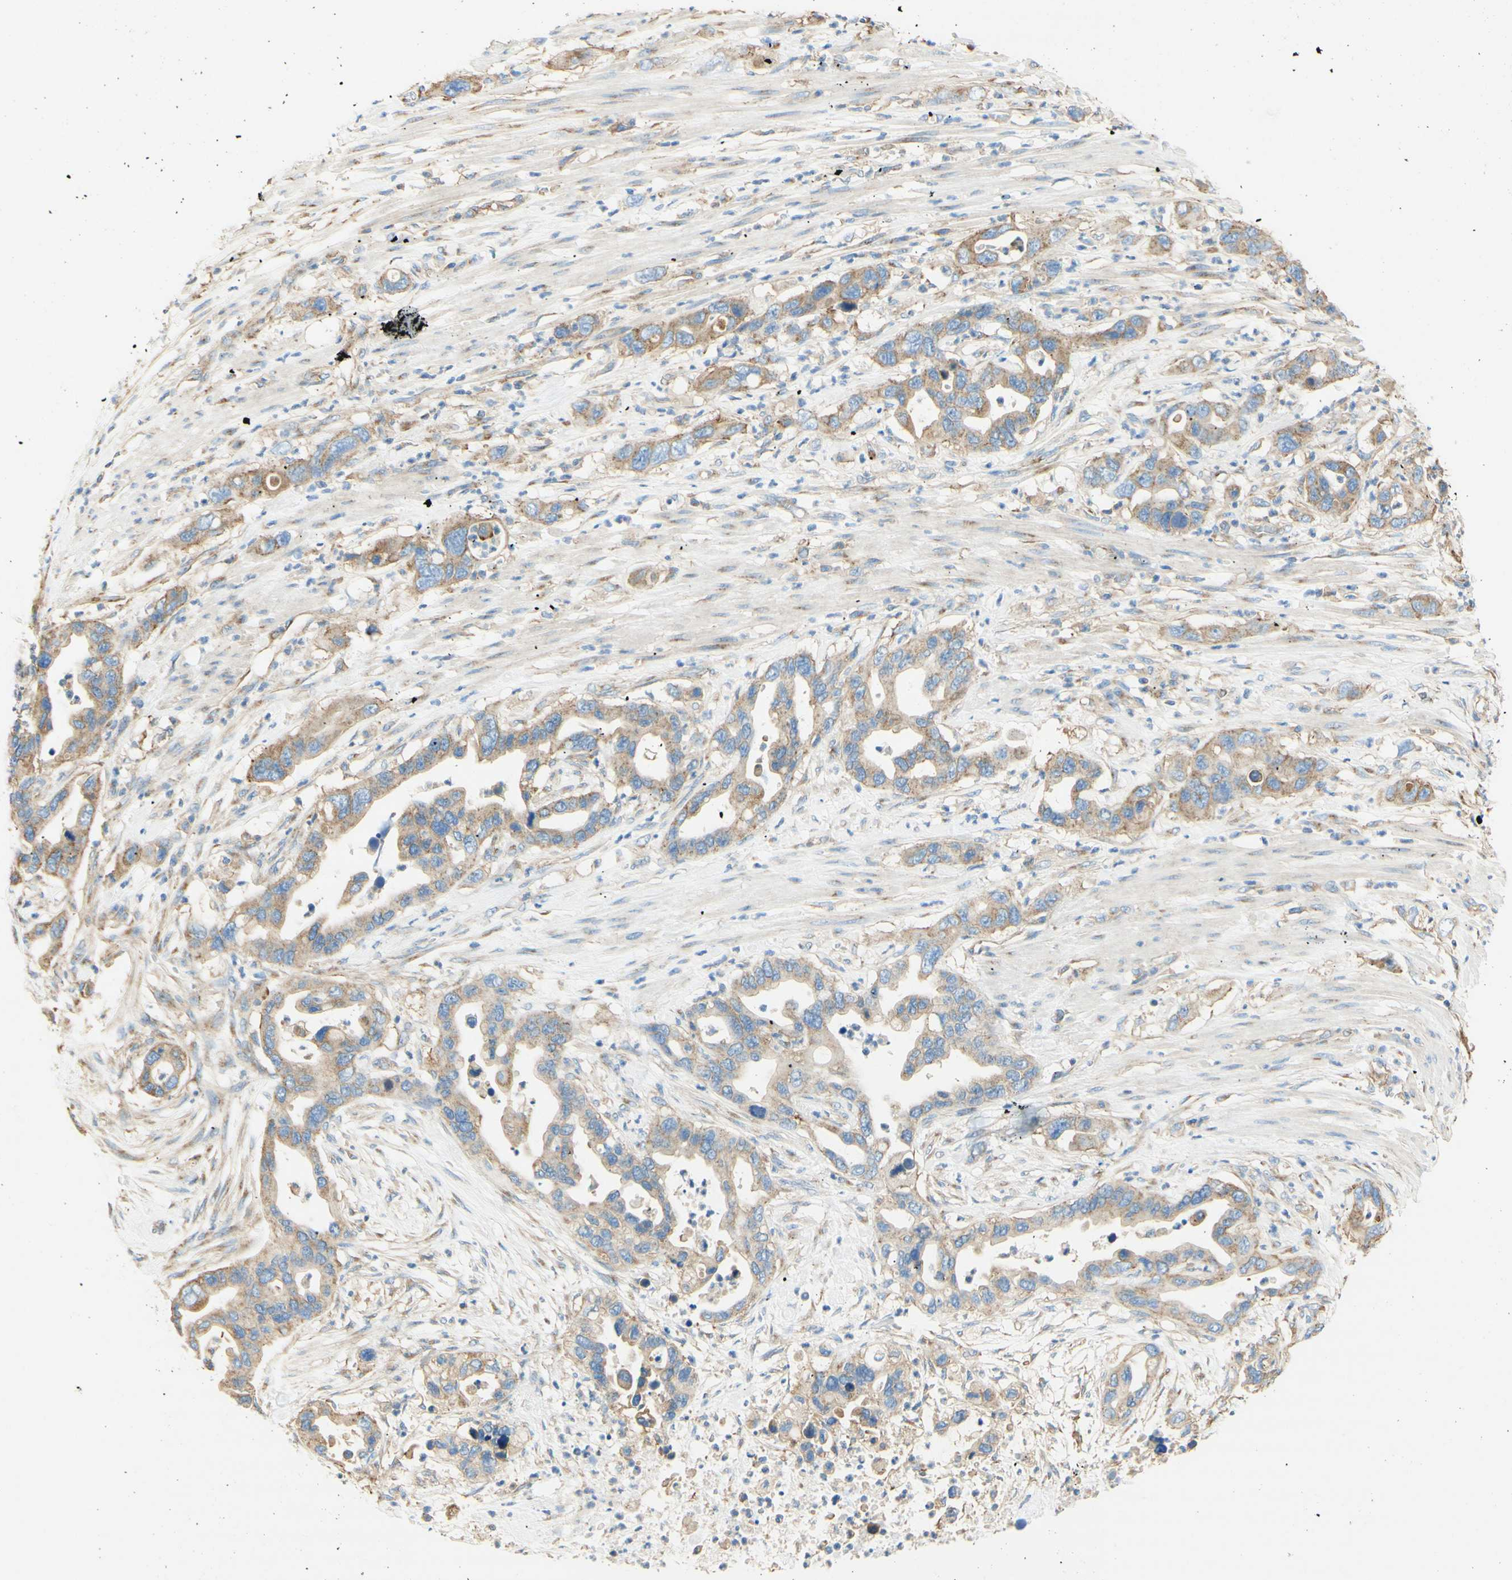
{"staining": {"intensity": "weak", "quantity": "25%-75%", "location": "cytoplasmic/membranous"}, "tissue": "pancreatic cancer", "cell_type": "Tumor cells", "image_type": "cancer", "snomed": [{"axis": "morphology", "description": "Adenocarcinoma, NOS"}, {"axis": "topography", "description": "Pancreas"}], "caption": "A high-resolution histopathology image shows IHC staining of pancreatic cancer (adenocarcinoma), which shows weak cytoplasmic/membranous staining in approximately 25%-75% of tumor cells.", "gene": "CLTC", "patient": {"sex": "female", "age": 71}}